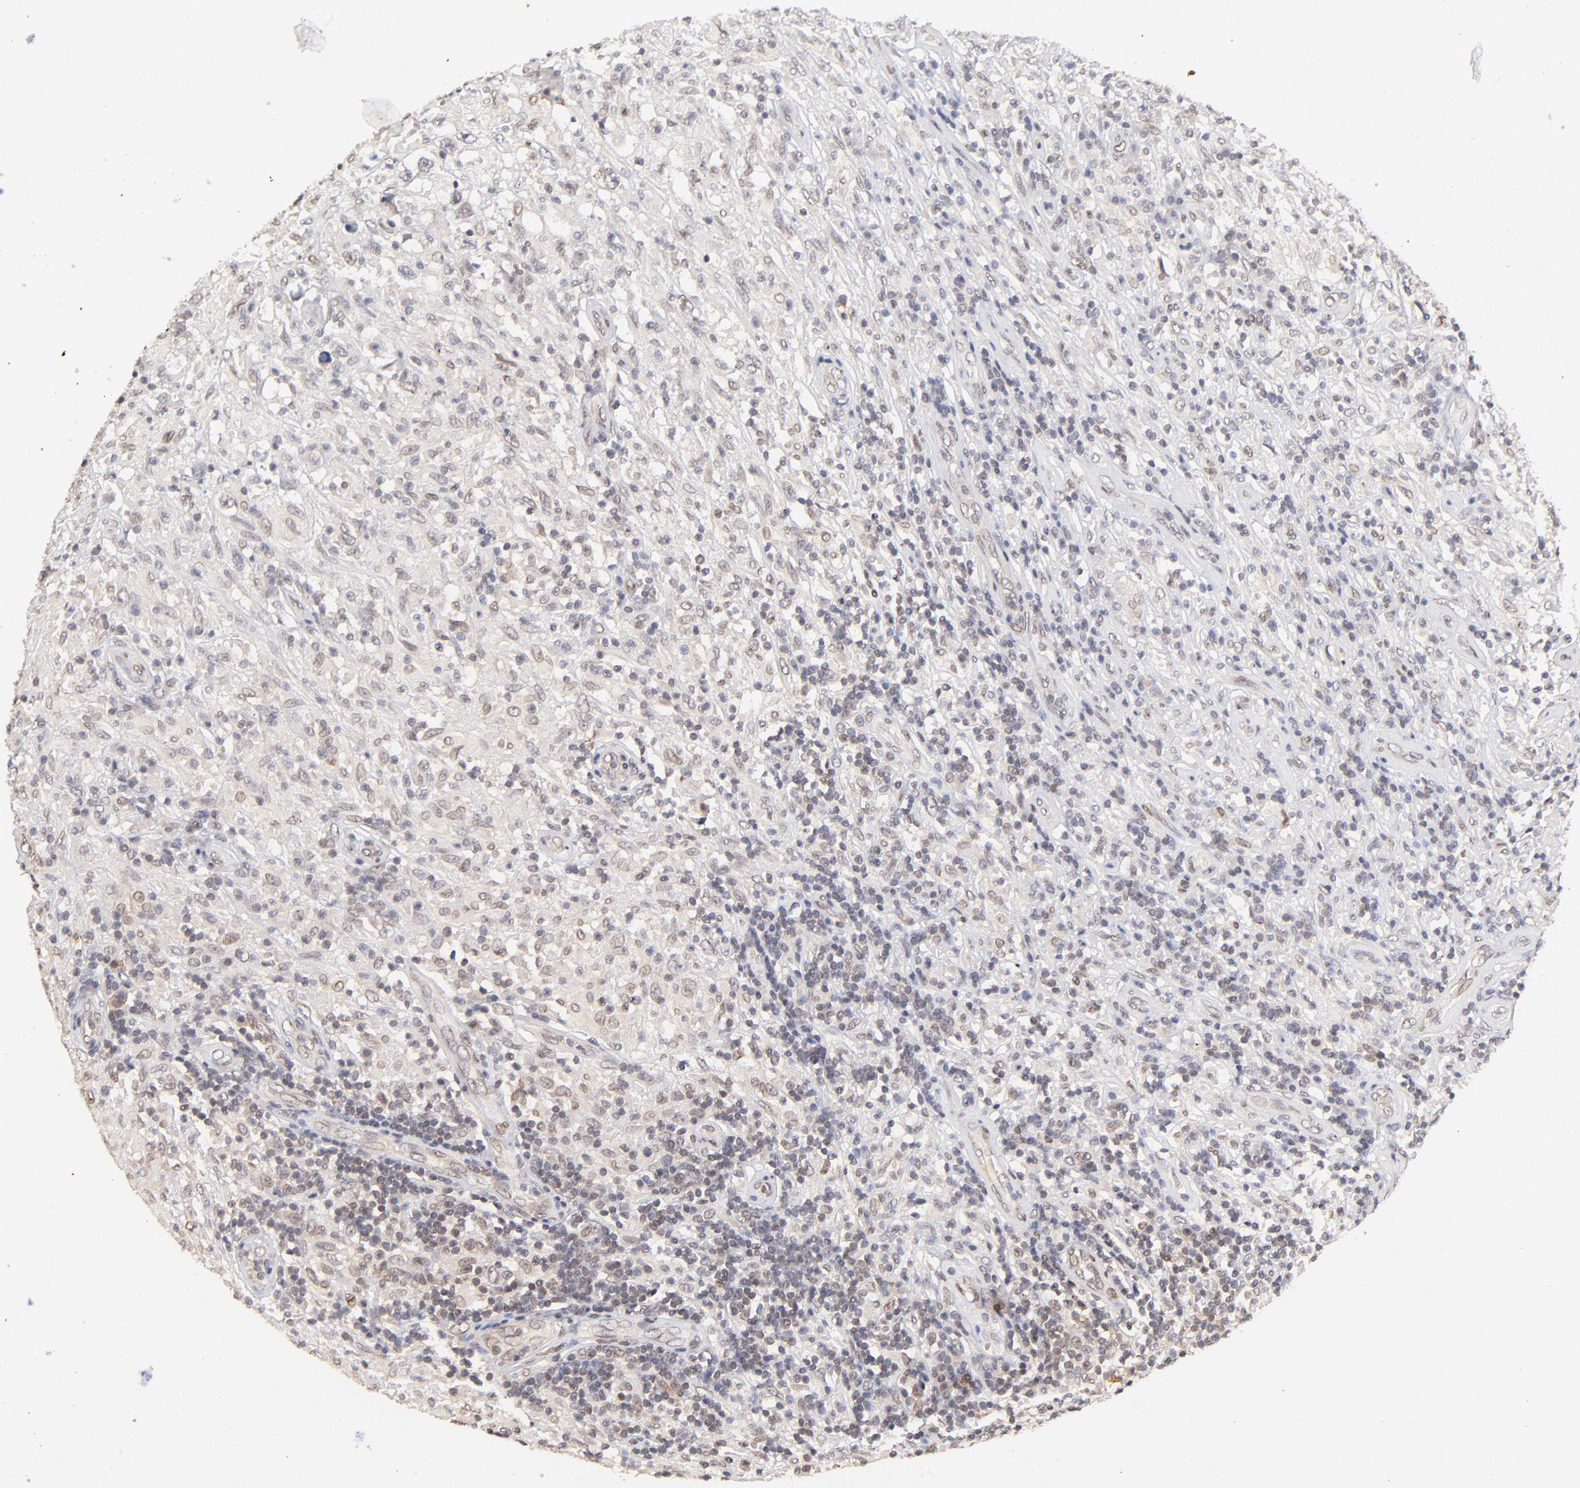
{"staining": {"intensity": "weak", "quantity": "25%-75%", "location": "cytoplasmic/membranous,nuclear"}, "tissue": "testis cancer", "cell_type": "Tumor cells", "image_type": "cancer", "snomed": [{"axis": "morphology", "description": "Seminoma, NOS"}, {"axis": "topography", "description": "Testis"}], "caption": "Seminoma (testis) was stained to show a protein in brown. There is low levels of weak cytoplasmic/membranous and nuclear staining in approximately 25%-75% of tumor cells.", "gene": "ZFP92", "patient": {"sex": "male", "age": 34}}